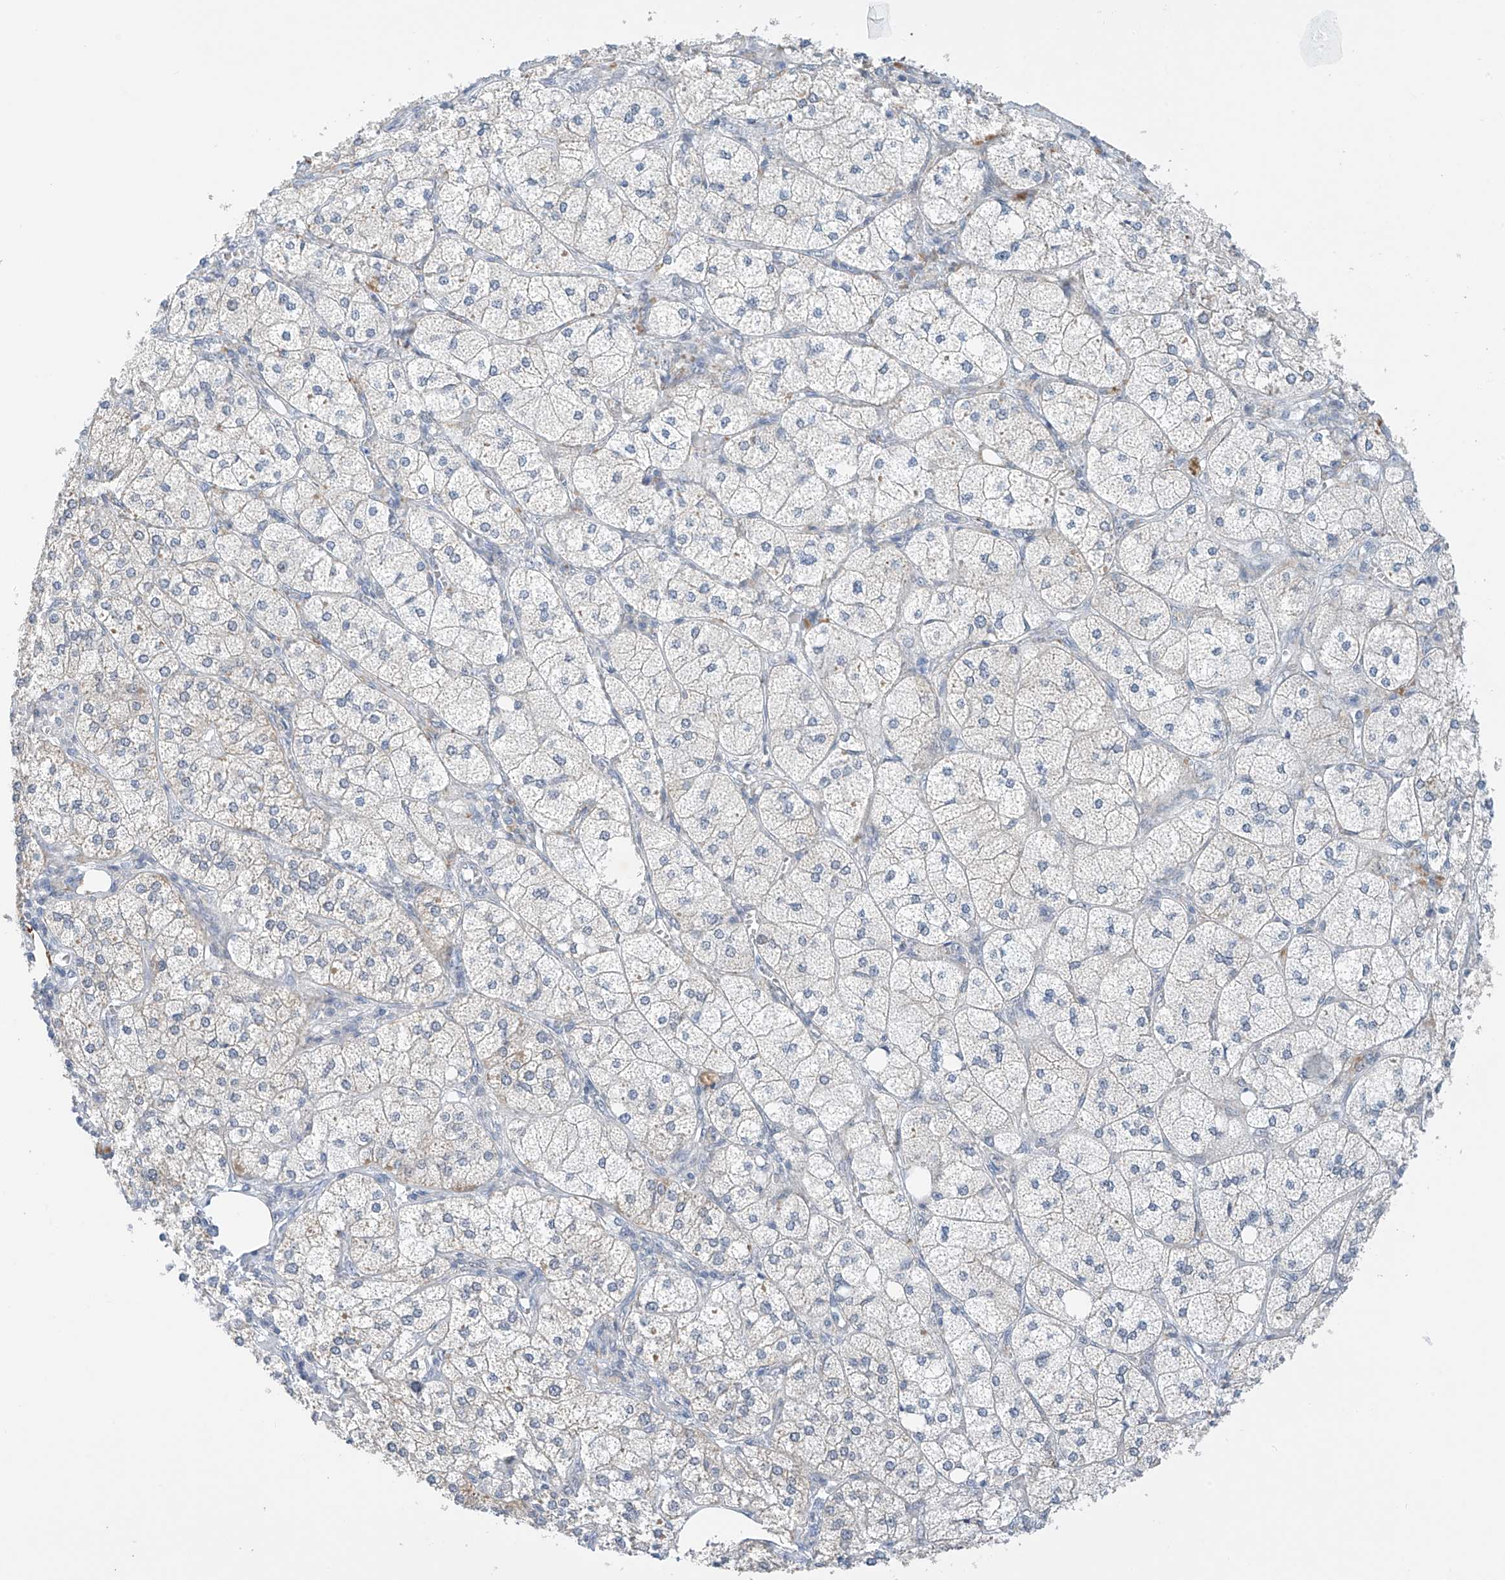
{"staining": {"intensity": "moderate", "quantity": "25%-75%", "location": "cytoplasmic/membranous"}, "tissue": "adrenal gland", "cell_type": "Glandular cells", "image_type": "normal", "snomed": [{"axis": "morphology", "description": "Normal tissue, NOS"}, {"axis": "topography", "description": "Adrenal gland"}], "caption": "Glandular cells reveal medium levels of moderate cytoplasmic/membranous staining in approximately 25%-75% of cells in benign adrenal gland.", "gene": "APLF", "patient": {"sex": "female", "age": 61}}